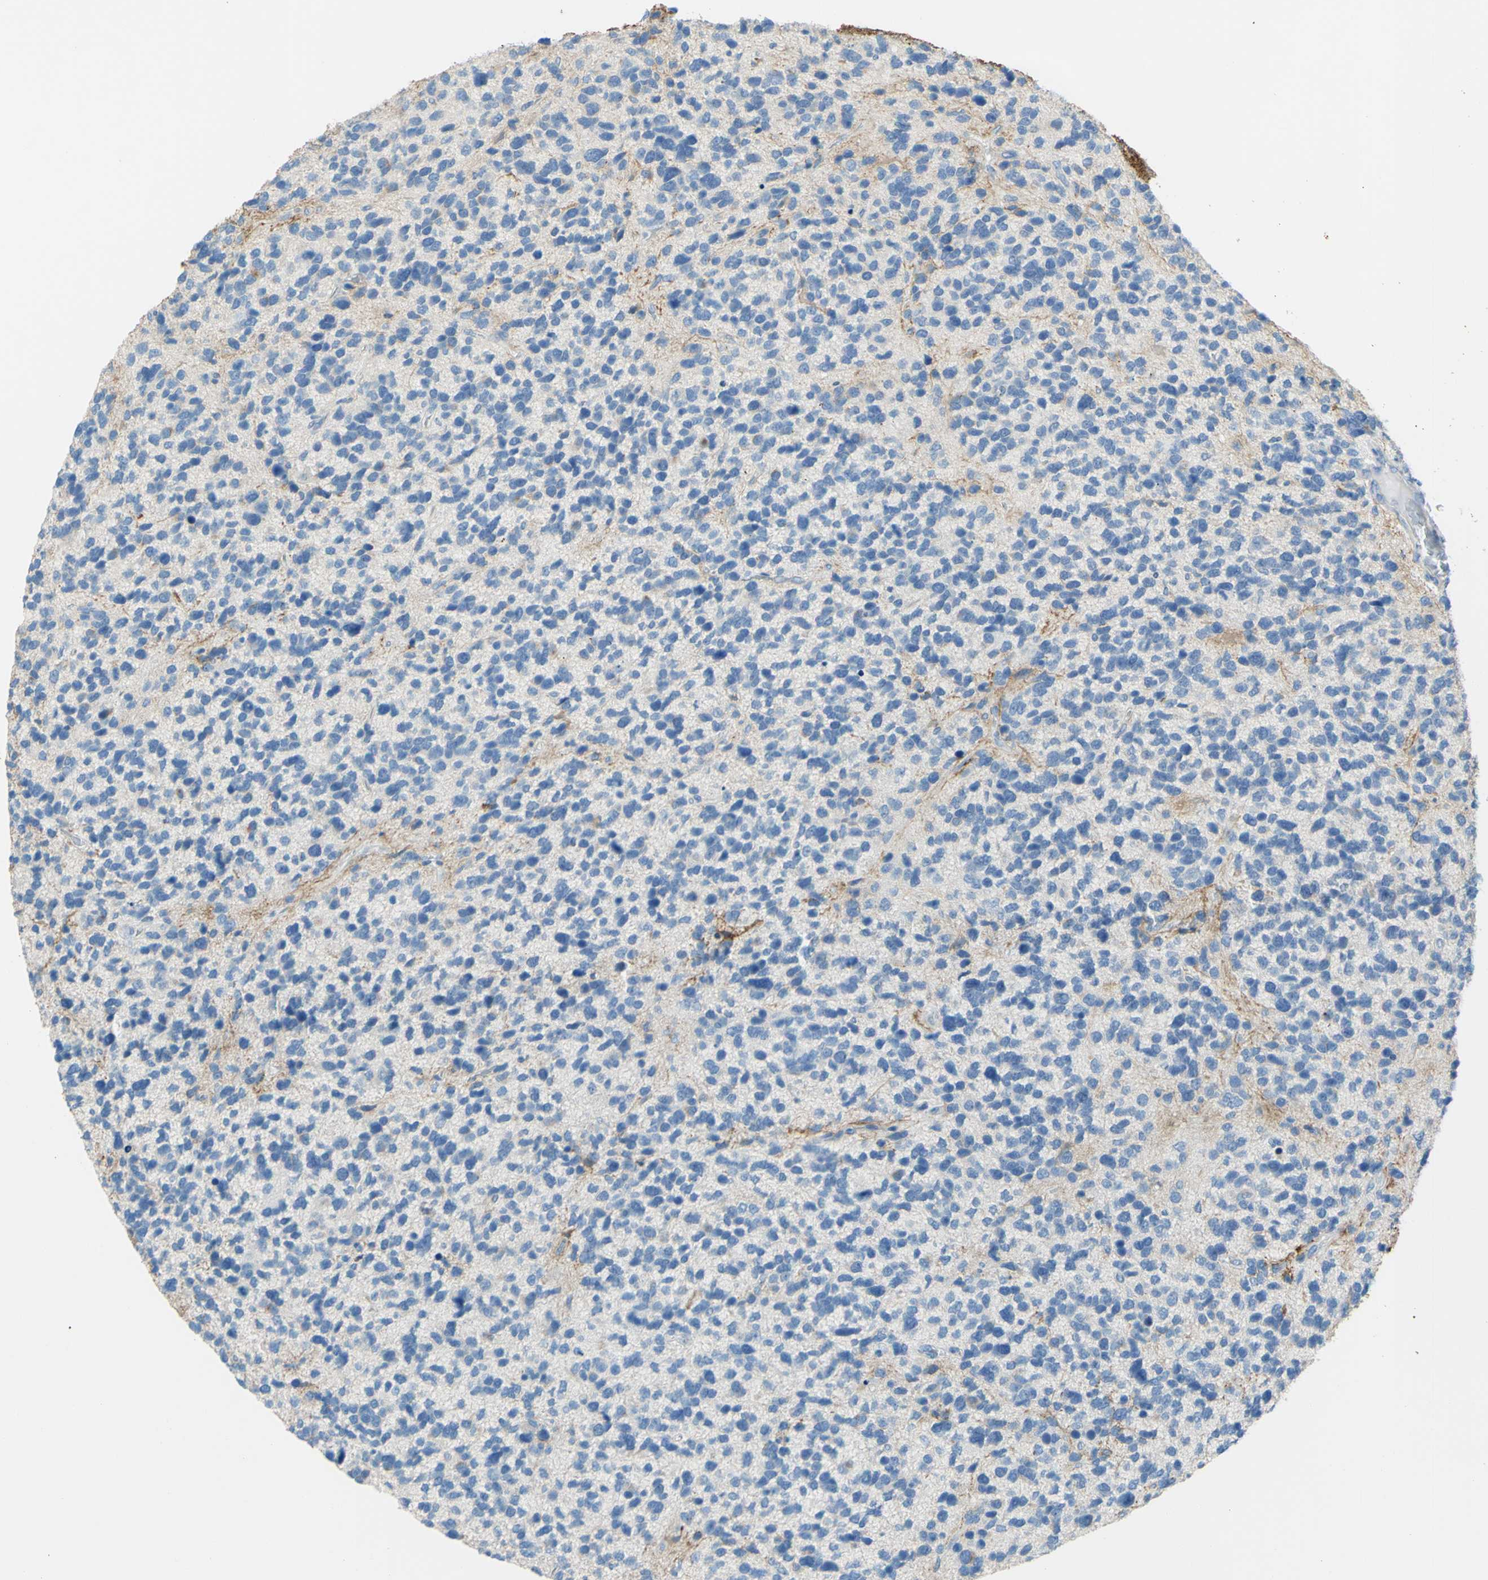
{"staining": {"intensity": "negative", "quantity": "none", "location": "none"}, "tissue": "glioma", "cell_type": "Tumor cells", "image_type": "cancer", "snomed": [{"axis": "morphology", "description": "Glioma, malignant, High grade"}, {"axis": "topography", "description": "Brain"}], "caption": "The image demonstrates no significant staining in tumor cells of malignant glioma (high-grade). (DAB immunohistochemistry visualized using brightfield microscopy, high magnification).", "gene": "SLC1A2", "patient": {"sex": "female", "age": 58}}